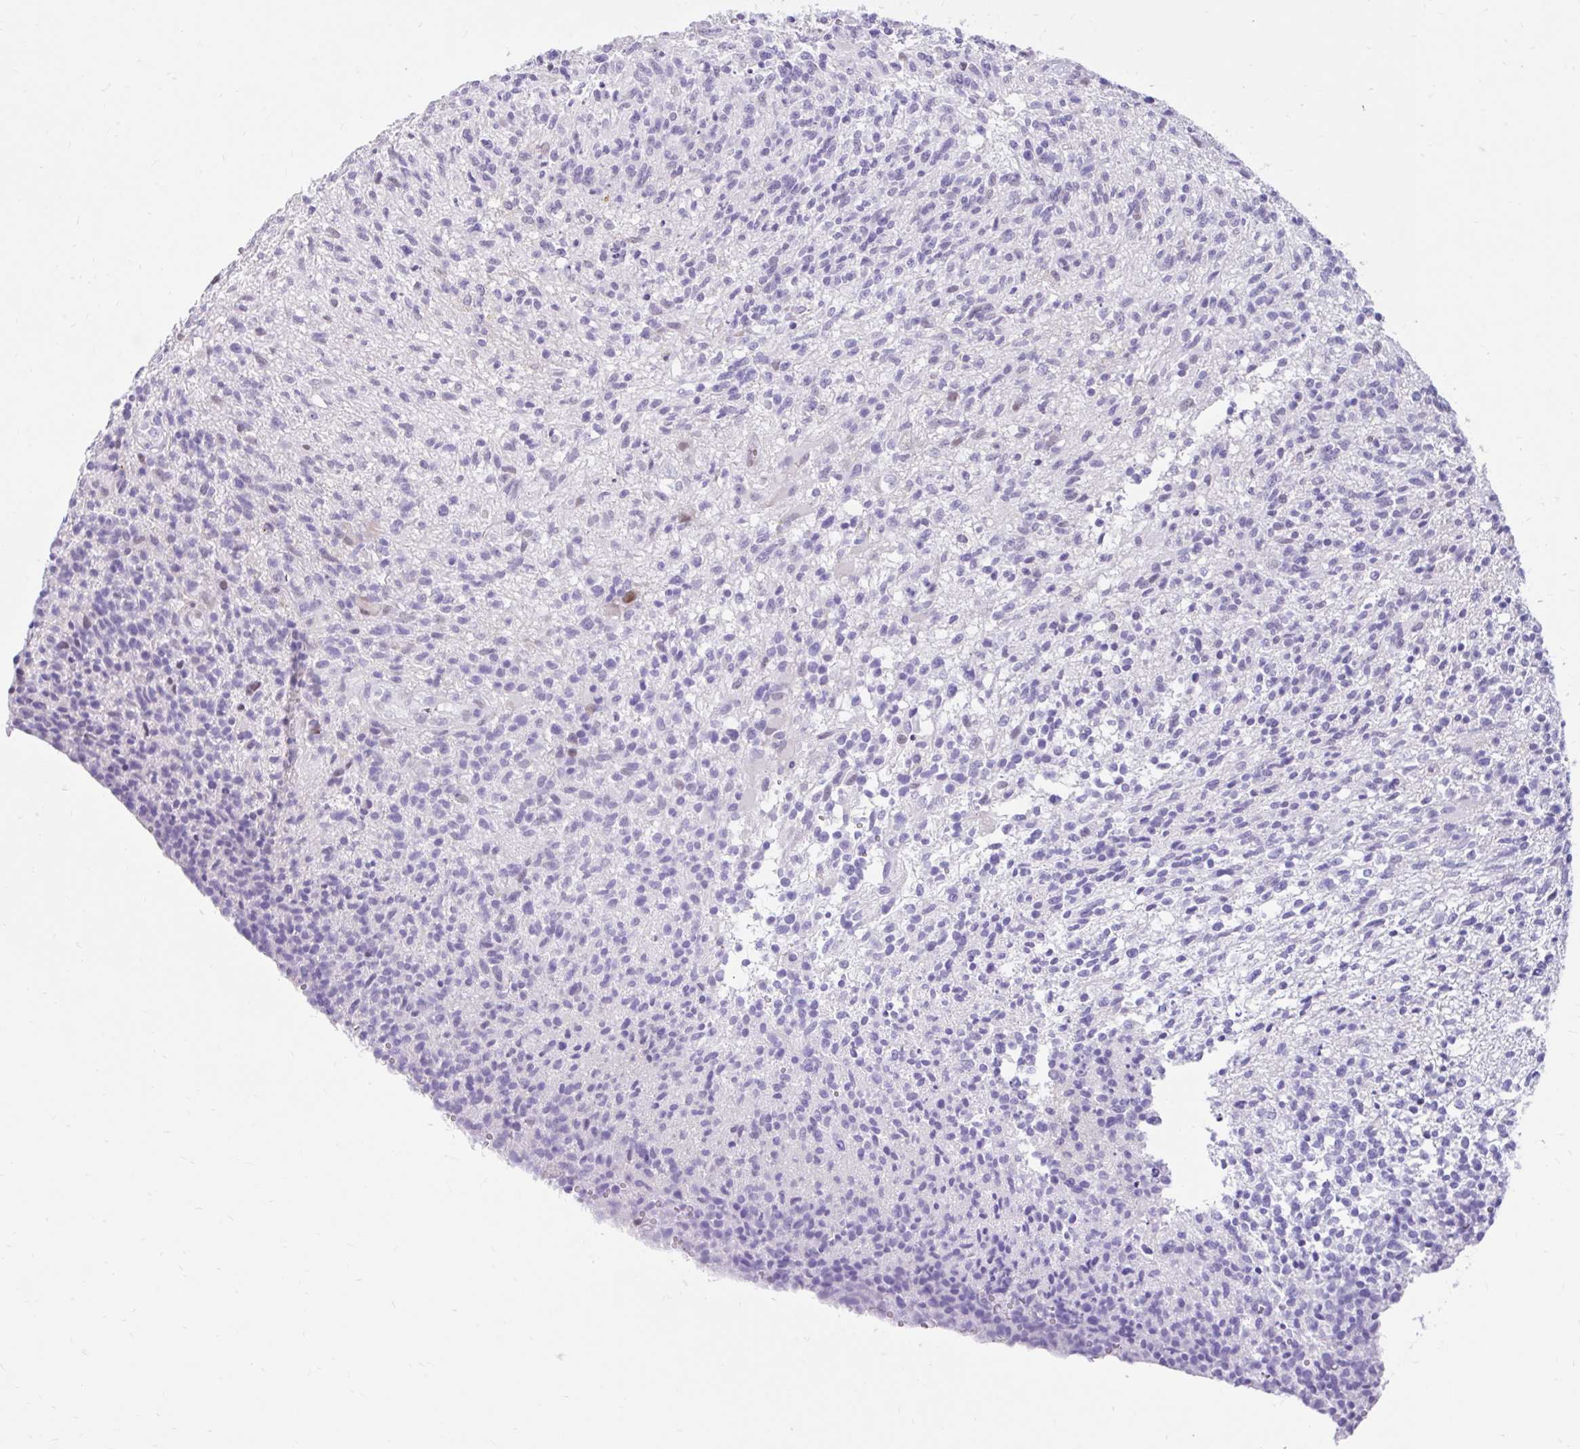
{"staining": {"intensity": "negative", "quantity": "none", "location": "none"}, "tissue": "glioma", "cell_type": "Tumor cells", "image_type": "cancer", "snomed": [{"axis": "morphology", "description": "Glioma, malignant, High grade"}, {"axis": "topography", "description": "Brain"}], "caption": "Tumor cells show no significant staining in glioma.", "gene": "NHLH2", "patient": {"sex": "male", "age": 56}}